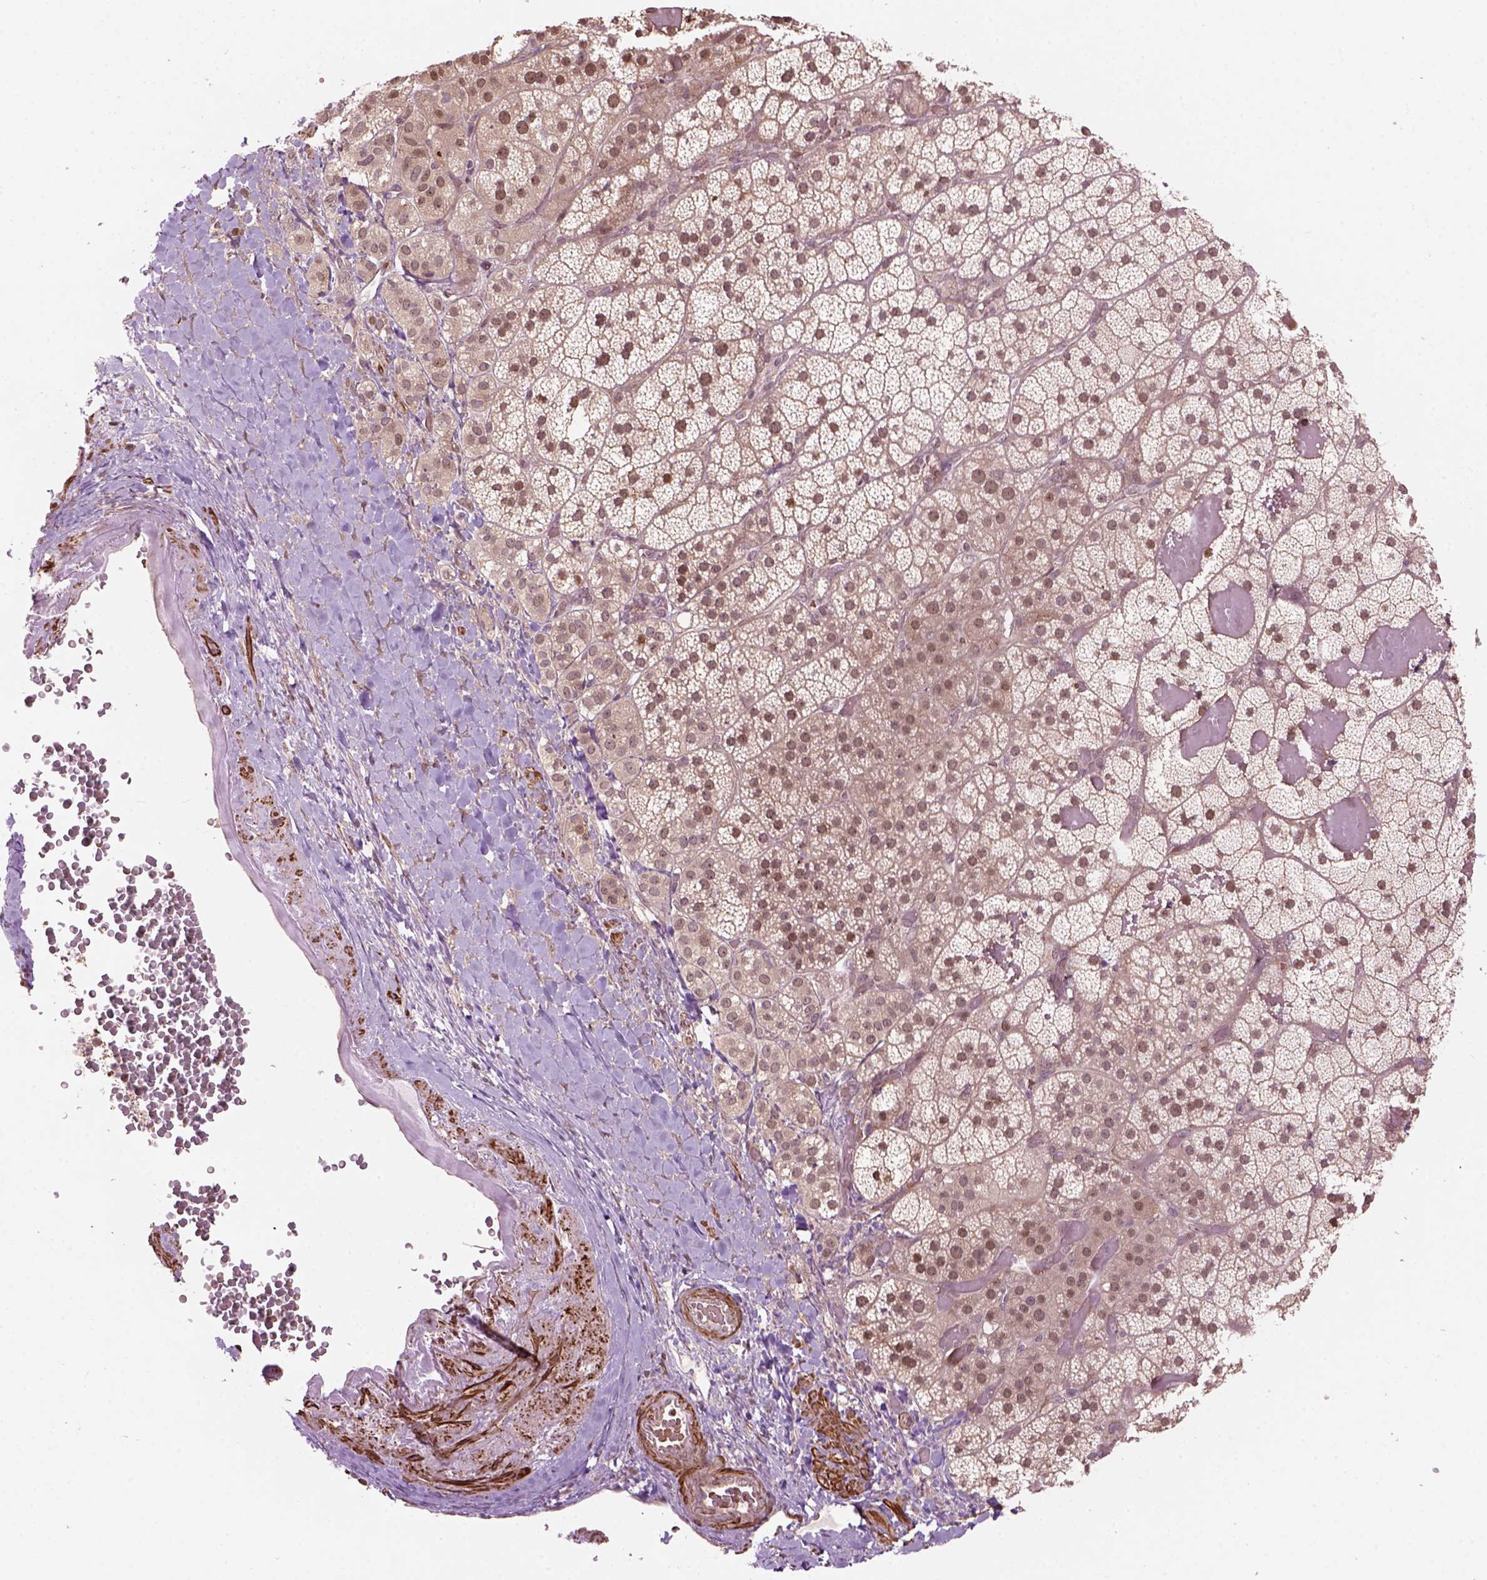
{"staining": {"intensity": "moderate", "quantity": "25%-75%", "location": "cytoplasmic/membranous,nuclear"}, "tissue": "adrenal gland", "cell_type": "Glandular cells", "image_type": "normal", "snomed": [{"axis": "morphology", "description": "Normal tissue, NOS"}, {"axis": "topography", "description": "Adrenal gland"}], "caption": "IHC micrograph of normal adrenal gland: adrenal gland stained using immunohistochemistry shows medium levels of moderate protein expression localized specifically in the cytoplasmic/membranous,nuclear of glandular cells, appearing as a cytoplasmic/membranous,nuclear brown color.", "gene": "PSMD11", "patient": {"sex": "male", "age": 57}}